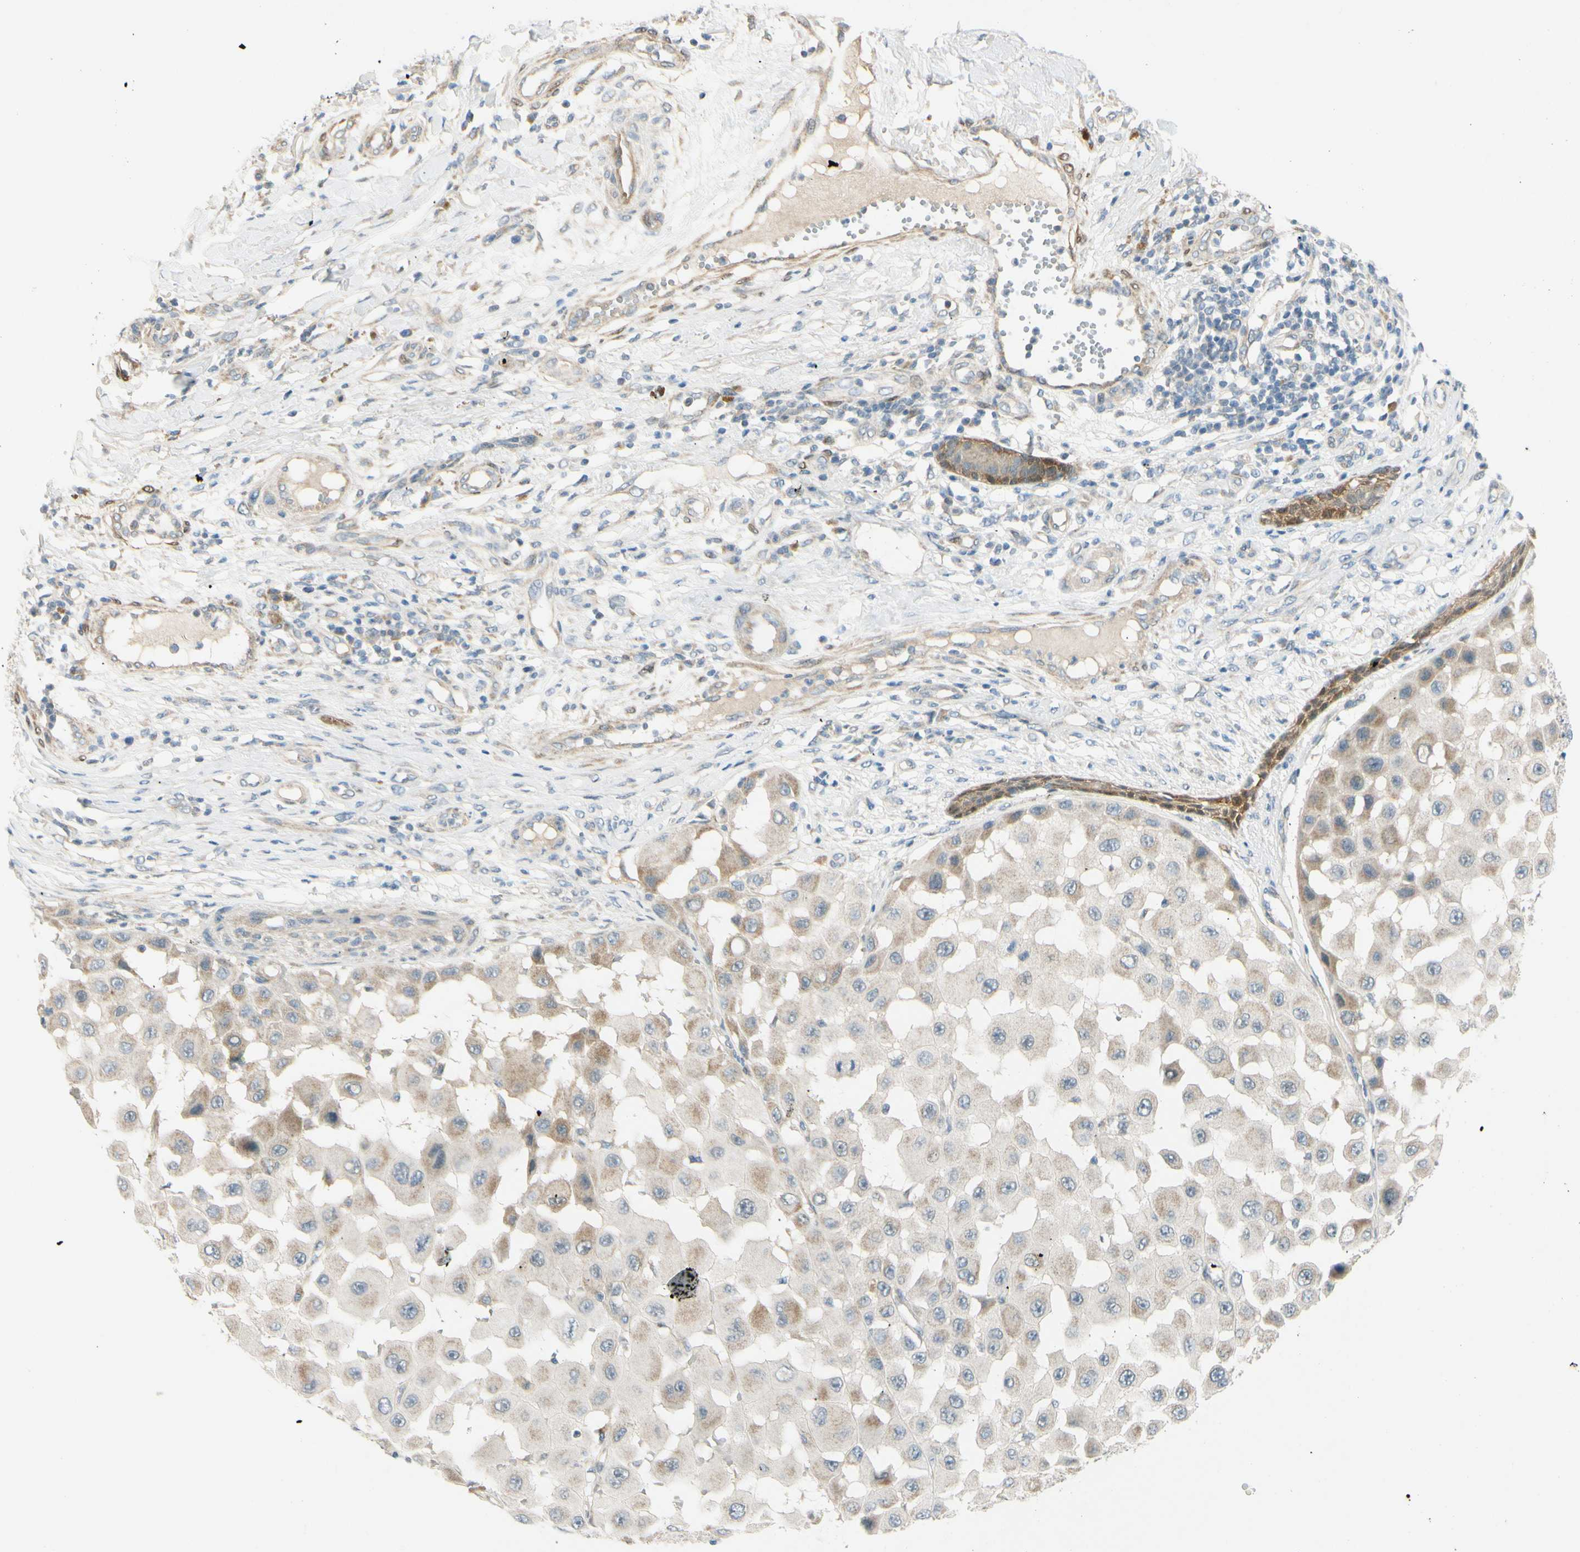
{"staining": {"intensity": "weak", "quantity": ">75%", "location": "cytoplasmic/membranous"}, "tissue": "melanoma", "cell_type": "Tumor cells", "image_type": "cancer", "snomed": [{"axis": "morphology", "description": "Malignant melanoma, NOS"}, {"axis": "topography", "description": "Skin"}], "caption": "Approximately >75% of tumor cells in malignant melanoma display weak cytoplasmic/membranous protein staining as visualized by brown immunohistochemical staining.", "gene": "FHL2", "patient": {"sex": "female", "age": 81}}